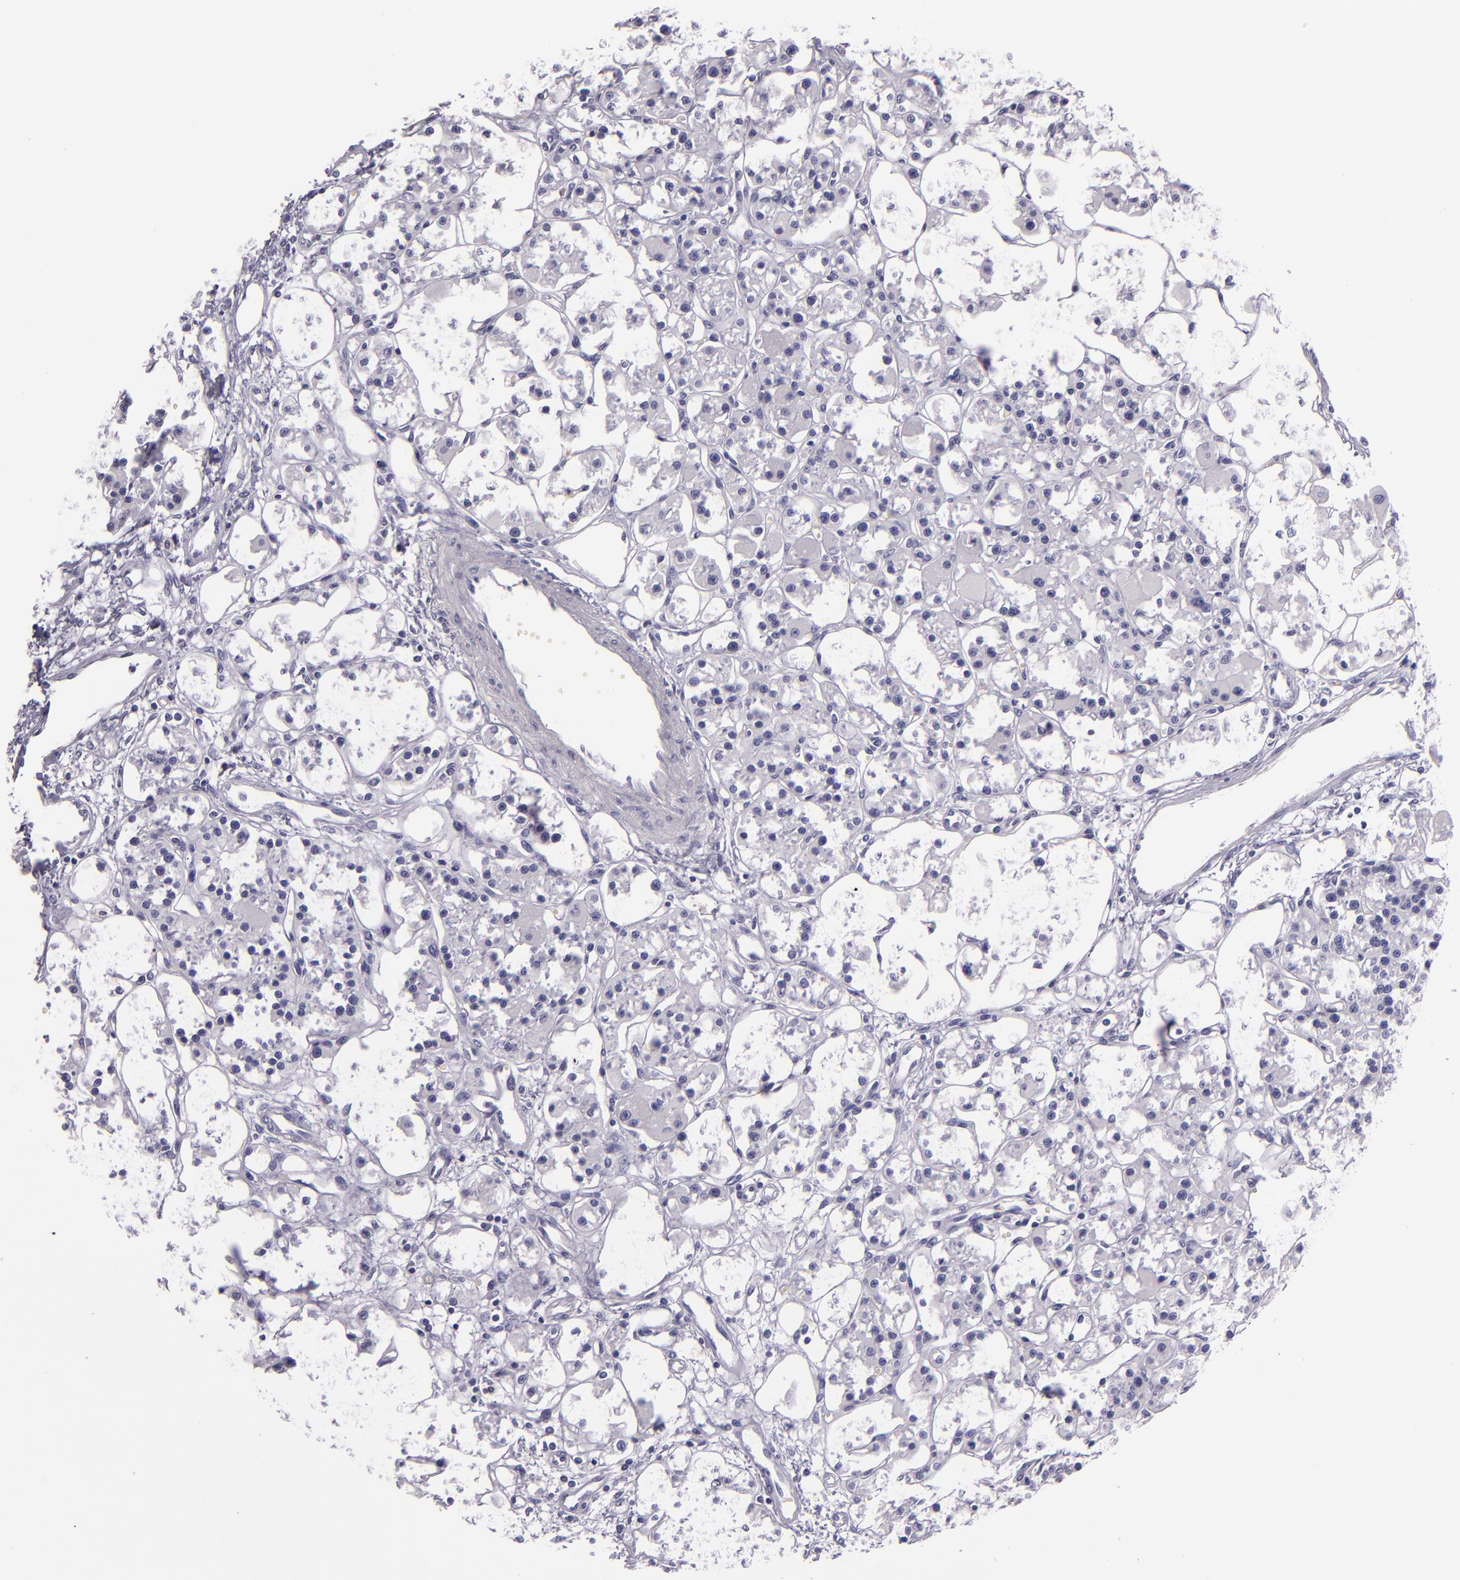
{"staining": {"intensity": "negative", "quantity": "none", "location": "none"}, "tissue": "parathyroid gland", "cell_type": "Glandular cells", "image_type": "normal", "snomed": [{"axis": "morphology", "description": "Normal tissue, NOS"}, {"axis": "topography", "description": "Parathyroid gland"}], "caption": "The image demonstrates no staining of glandular cells in benign parathyroid gland.", "gene": "CR2", "patient": {"sex": "female", "age": 58}}